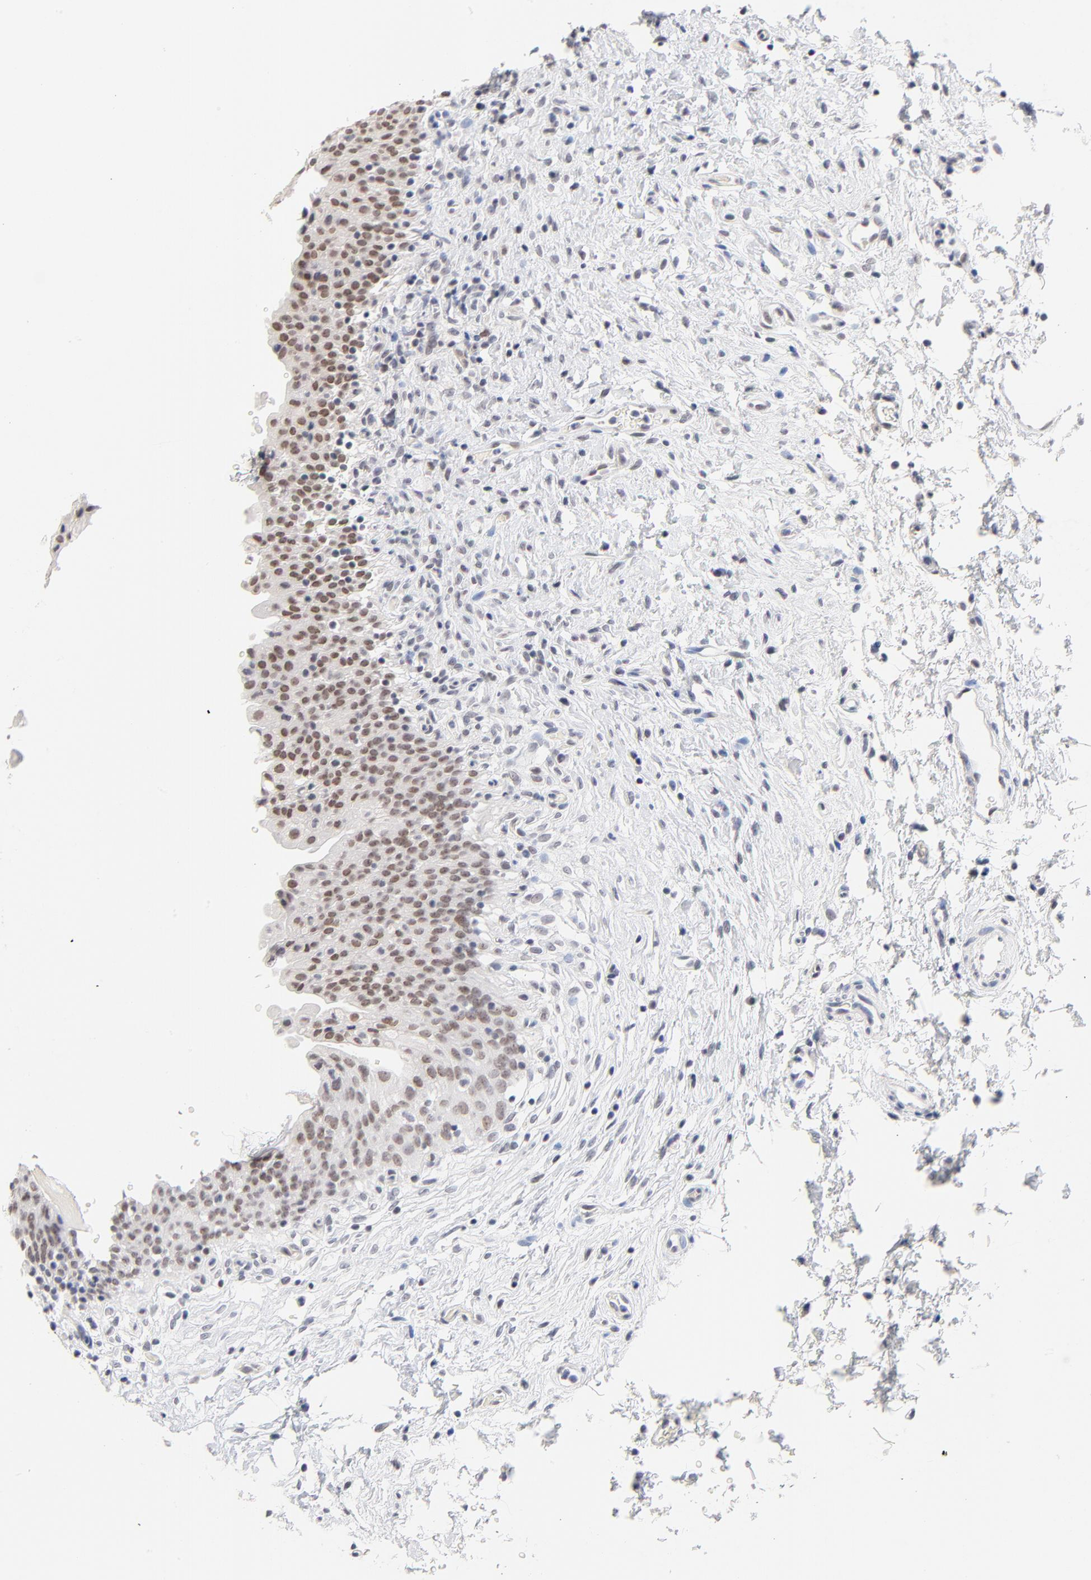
{"staining": {"intensity": "weak", "quantity": ">75%", "location": "nuclear"}, "tissue": "urinary bladder", "cell_type": "Urothelial cells", "image_type": "normal", "snomed": [{"axis": "morphology", "description": "Normal tissue, NOS"}, {"axis": "topography", "description": "Urinary bladder"}], "caption": "Urinary bladder stained for a protein shows weak nuclear positivity in urothelial cells. (Brightfield microscopy of DAB IHC at high magnification).", "gene": "ORC2", "patient": {"sex": "male", "age": 51}}